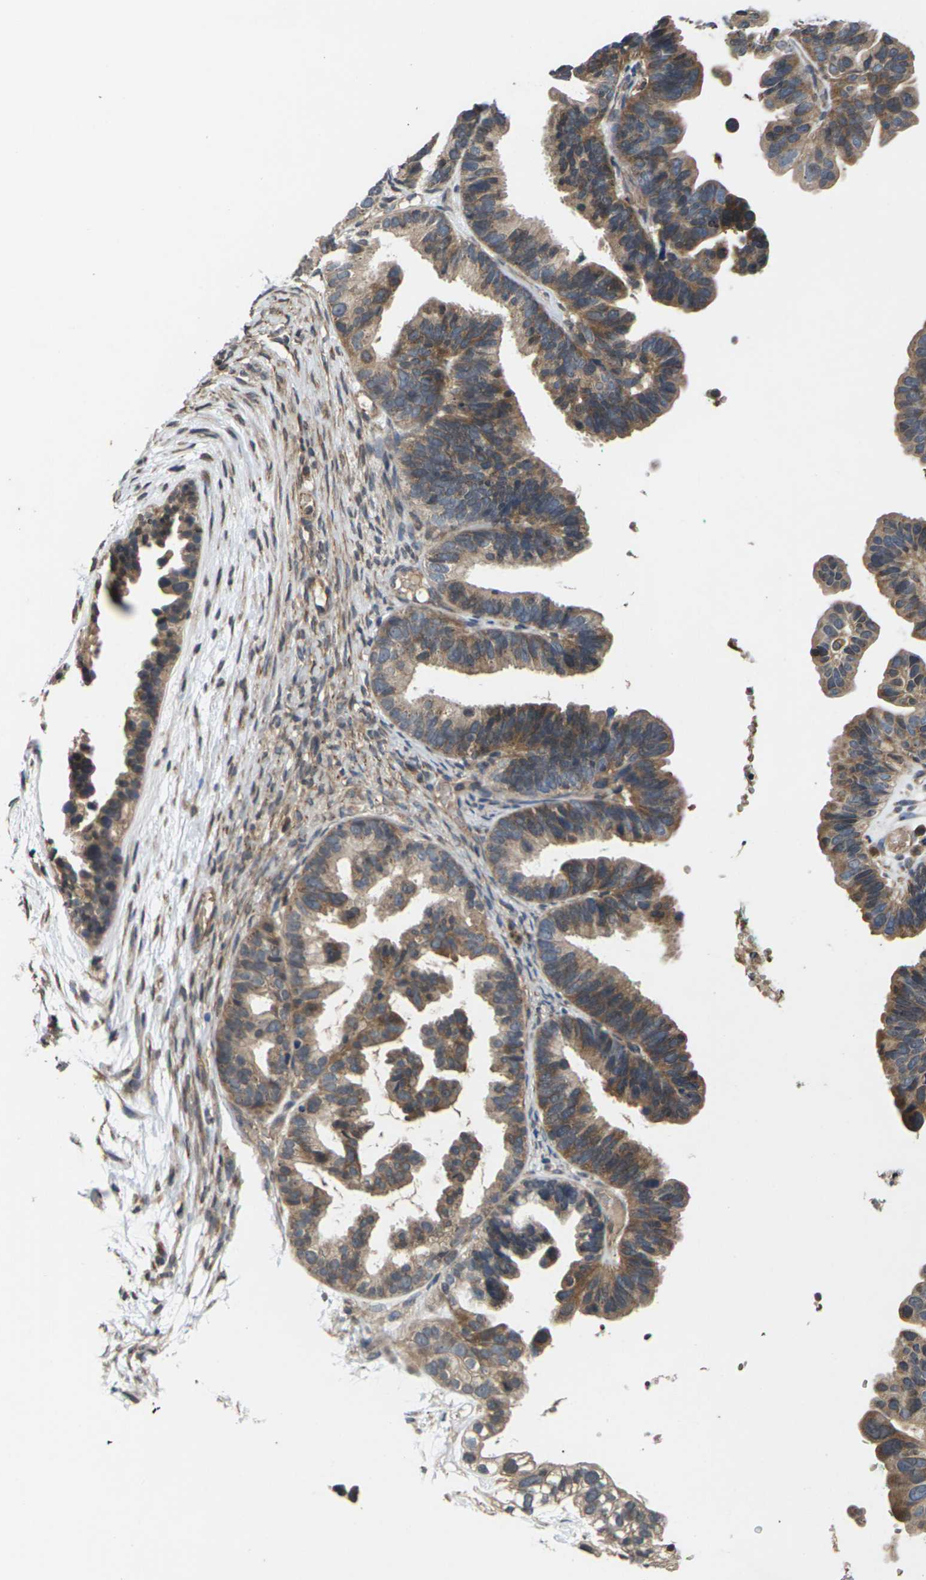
{"staining": {"intensity": "moderate", "quantity": ">75%", "location": "cytoplasmic/membranous"}, "tissue": "ovarian cancer", "cell_type": "Tumor cells", "image_type": "cancer", "snomed": [{"axis": "morphology", "description": "Cystadenocarcinoma, serous, NOS"}, {"axis": "topography", "description": "Ovary"}], "caption": "Brown immunohistochemical staining in ovarian cancer (serous cystadenocarcinoma) exhibits moderate cytoplasmic/membranous staining in about >75% of tumor cells.", "gene": "DKK2", "patient": {"sex": "female", "age": 56}}